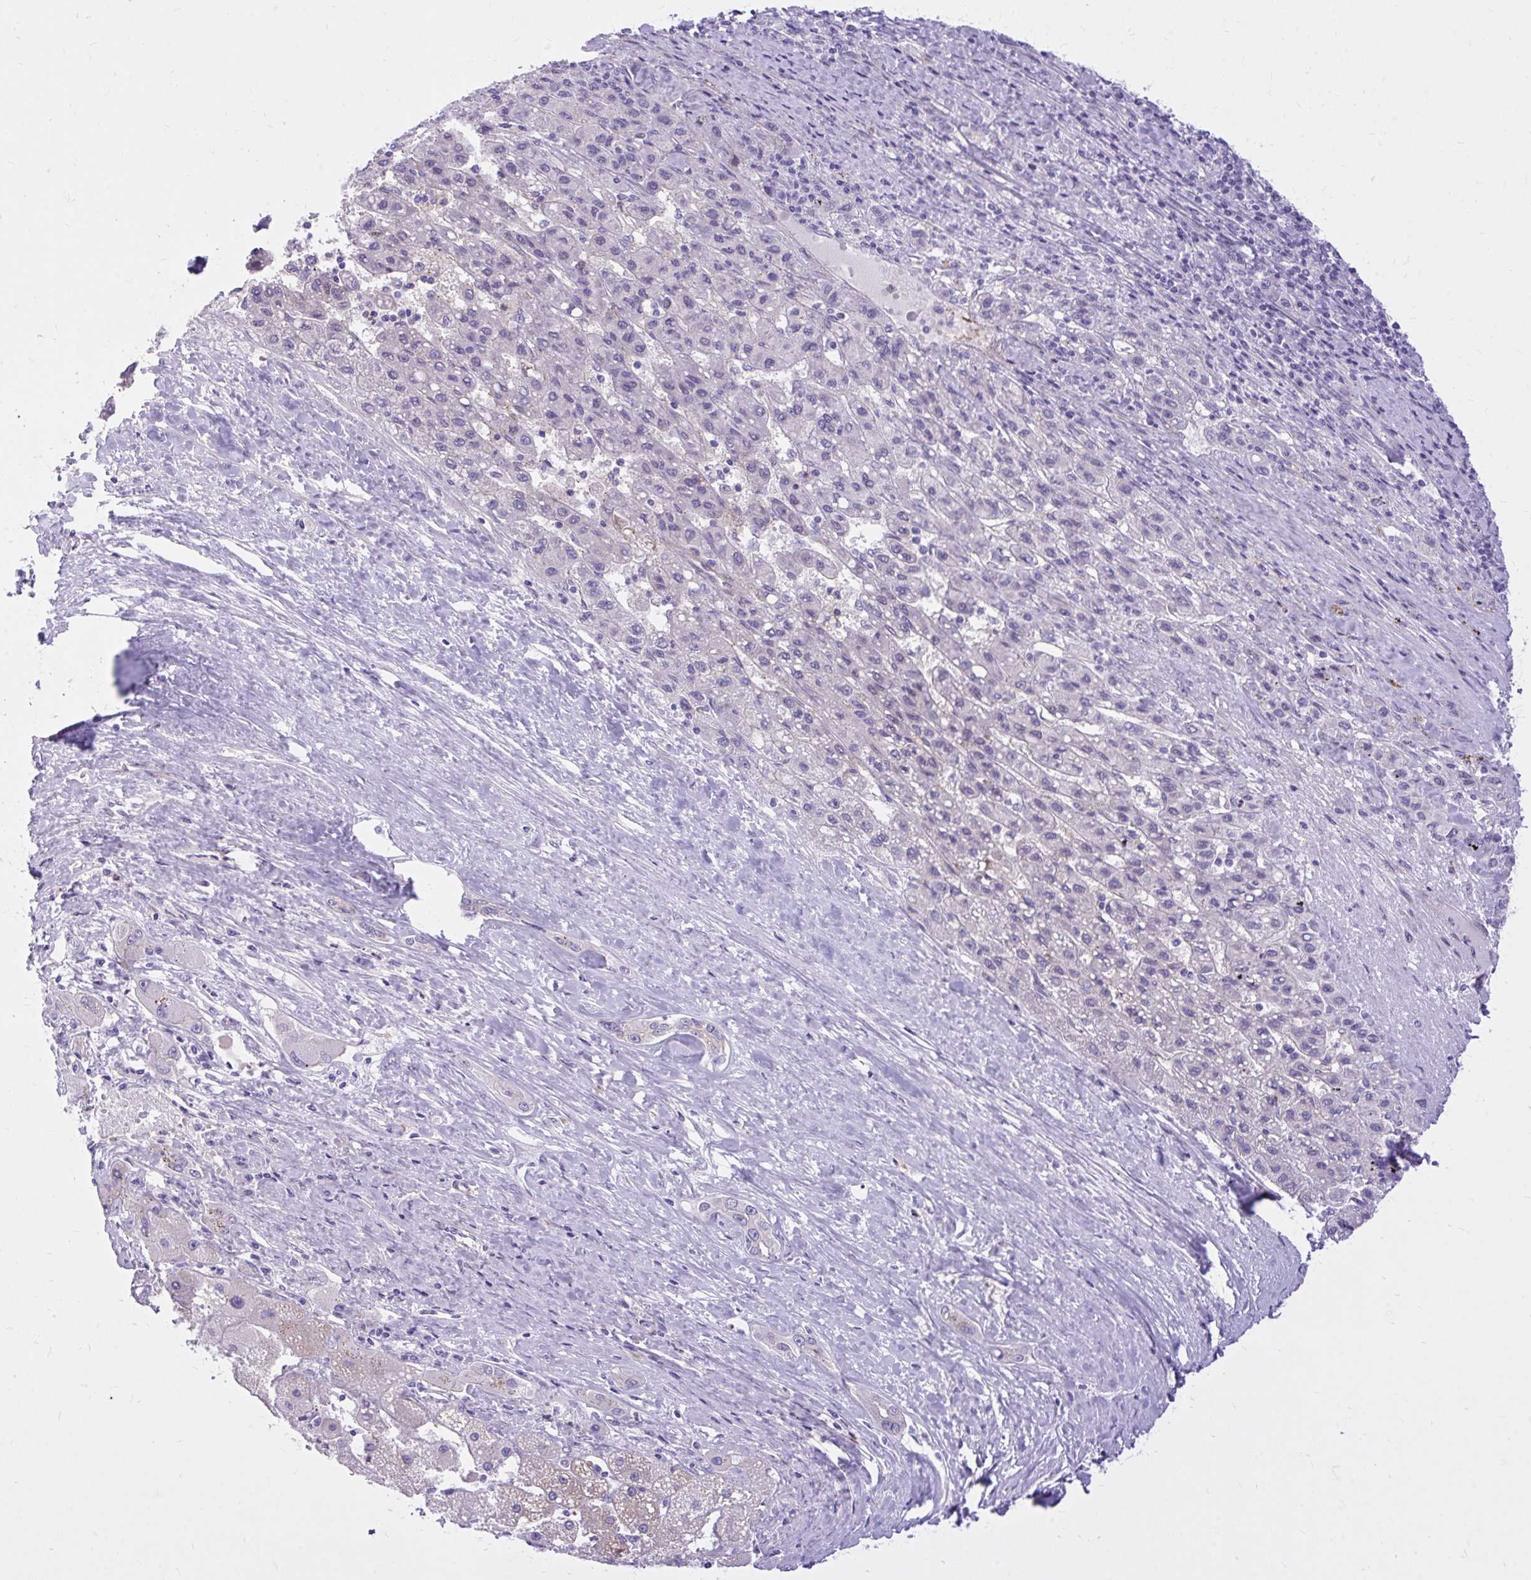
{"staining": {"intensity": "negative", "quantity": "none", "location": "none"}, "tissue": "liver cancer", "cell_type": "Tumor cells", "image_type": "cancer", "snomed": [{"axis": "morphology", "description": "Carcinoma, Hepatocellular, NOS"}, {"axis": "topography", "description": "Liver"}], "caption": "This is an immunohistochemistry (IHC) photomicrograph of liver cancer (hepatocellular carcinoma). There is no positivity in tumor cells.", "gene": "ADAMTSL1", "patient": {"sex": "female", "age": 82}}